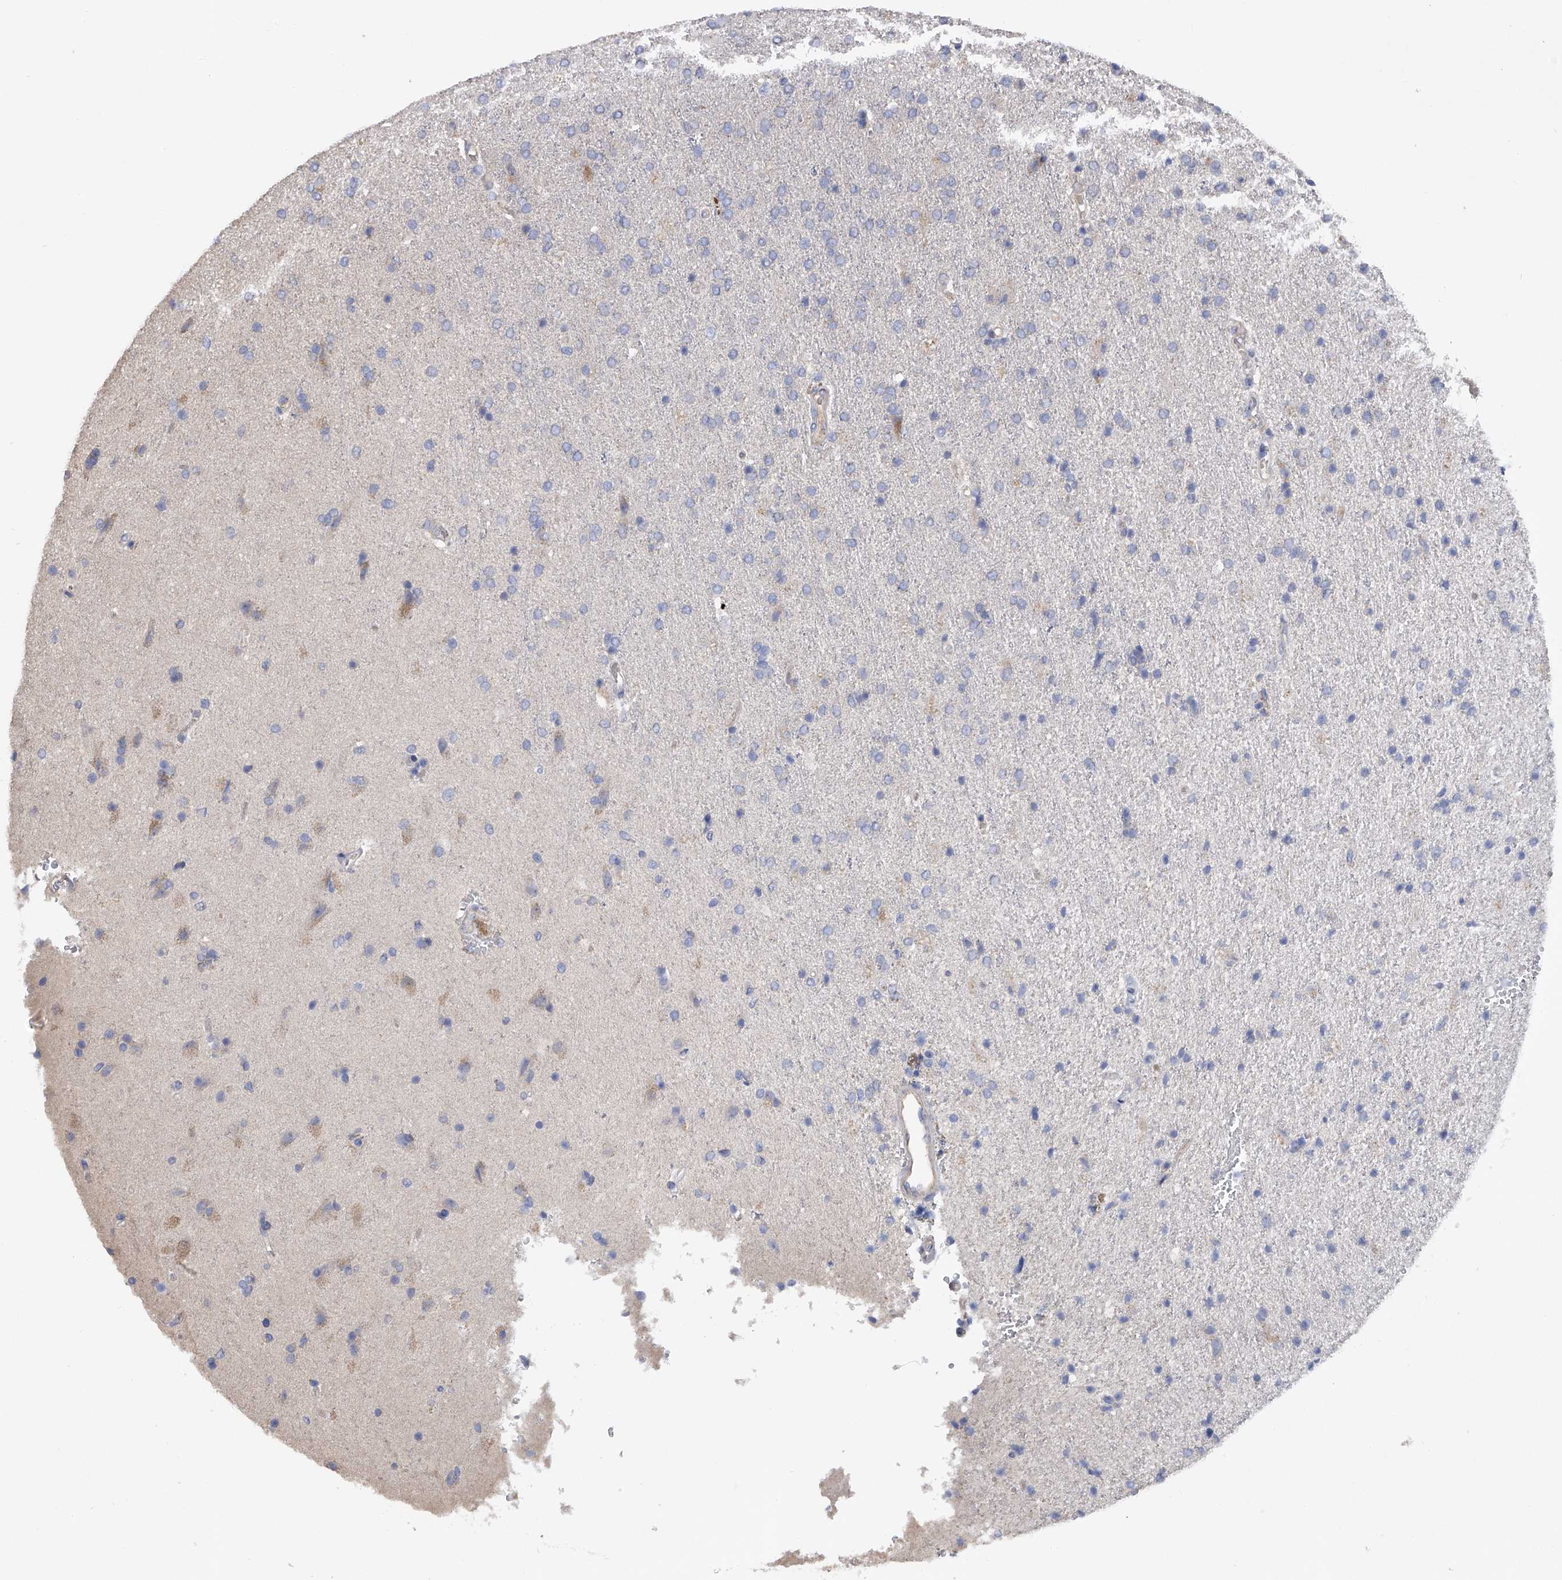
{"staining": {"intensity": "negative", "quantity": "none", "location": "none"}, "tissue": "glioma", "cell_type": "Tumor cells", "image_type": "cancer", "snomed": [{"axis": "morphology", "description": "Glioma, malignant, High grade"}, {"axis": "topography", "description": "Brain"}], "caption": "Immunohistochemistry photomicrograph of neoplastic tissue: human malignant glioma (high-grade) stained with DAB (3,3'-diaminobenzidine) displays no significant protein positivity in tumor cells.", "gene": "RWDD2A", "patient": {"sex": "male", "age": 72}}